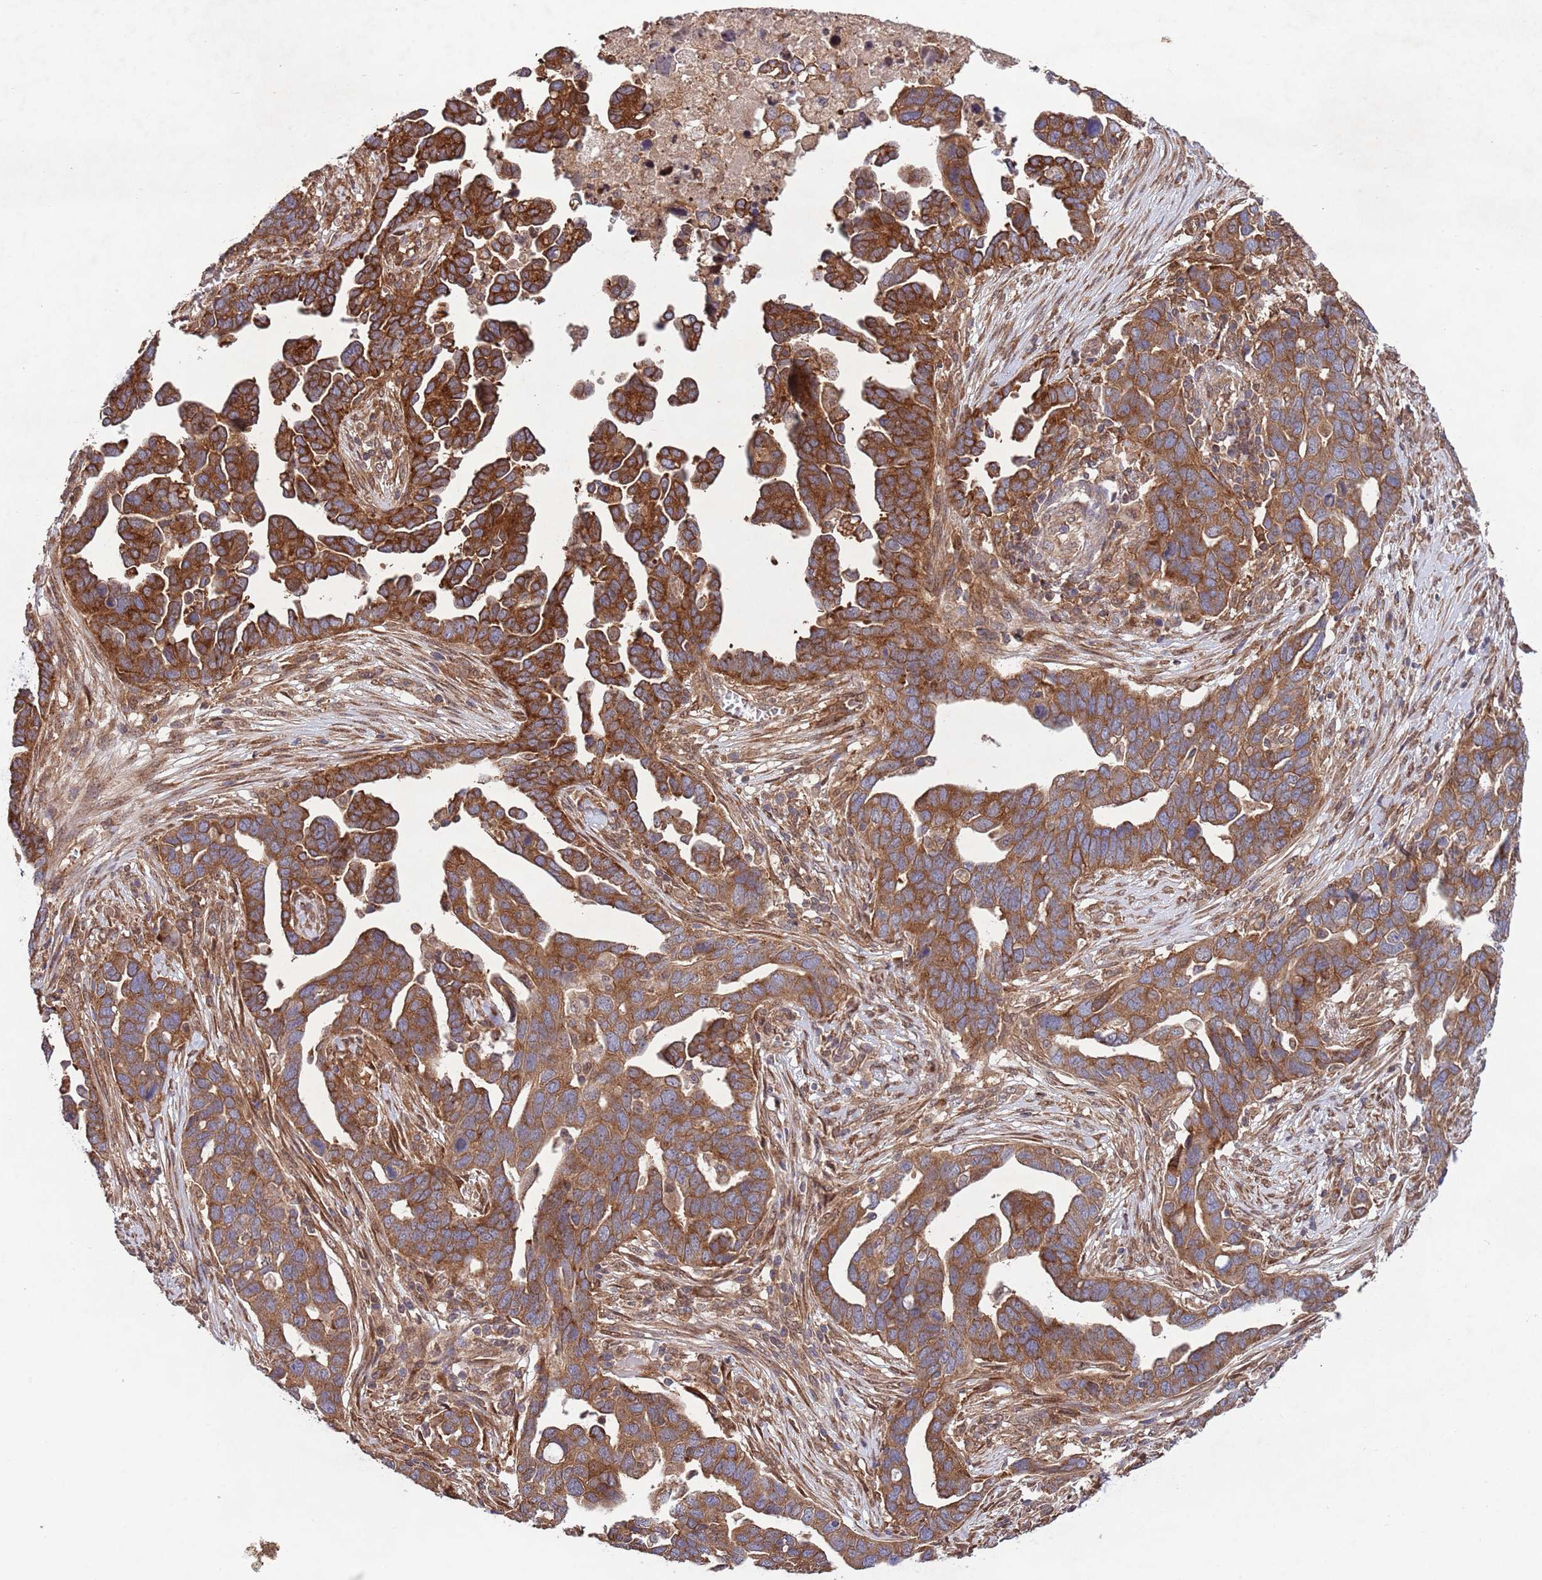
{"staining": {"intensity": "strong", "quantity": ">75%", "location": "cytoplasmic/membranous"}, "tissue": "ovarian cancer", "cell_type": "Tumor cells", "image_type": "cancer", "snomed": [{"axis": "morphology", "description": "Cystadenocarcinoma, serous, NOS"}, {"axis": "topography", "description": "Ovary"}], "caption": "Ovarian cancer (serous cystadenocarcinoma) stained with a brown dye demonstrates strong cytoplasmic/membranous positive expression in about >75% of tumor cells.", "gene": "RNF19B", "patient": {"sex": "female", "age": 54}}